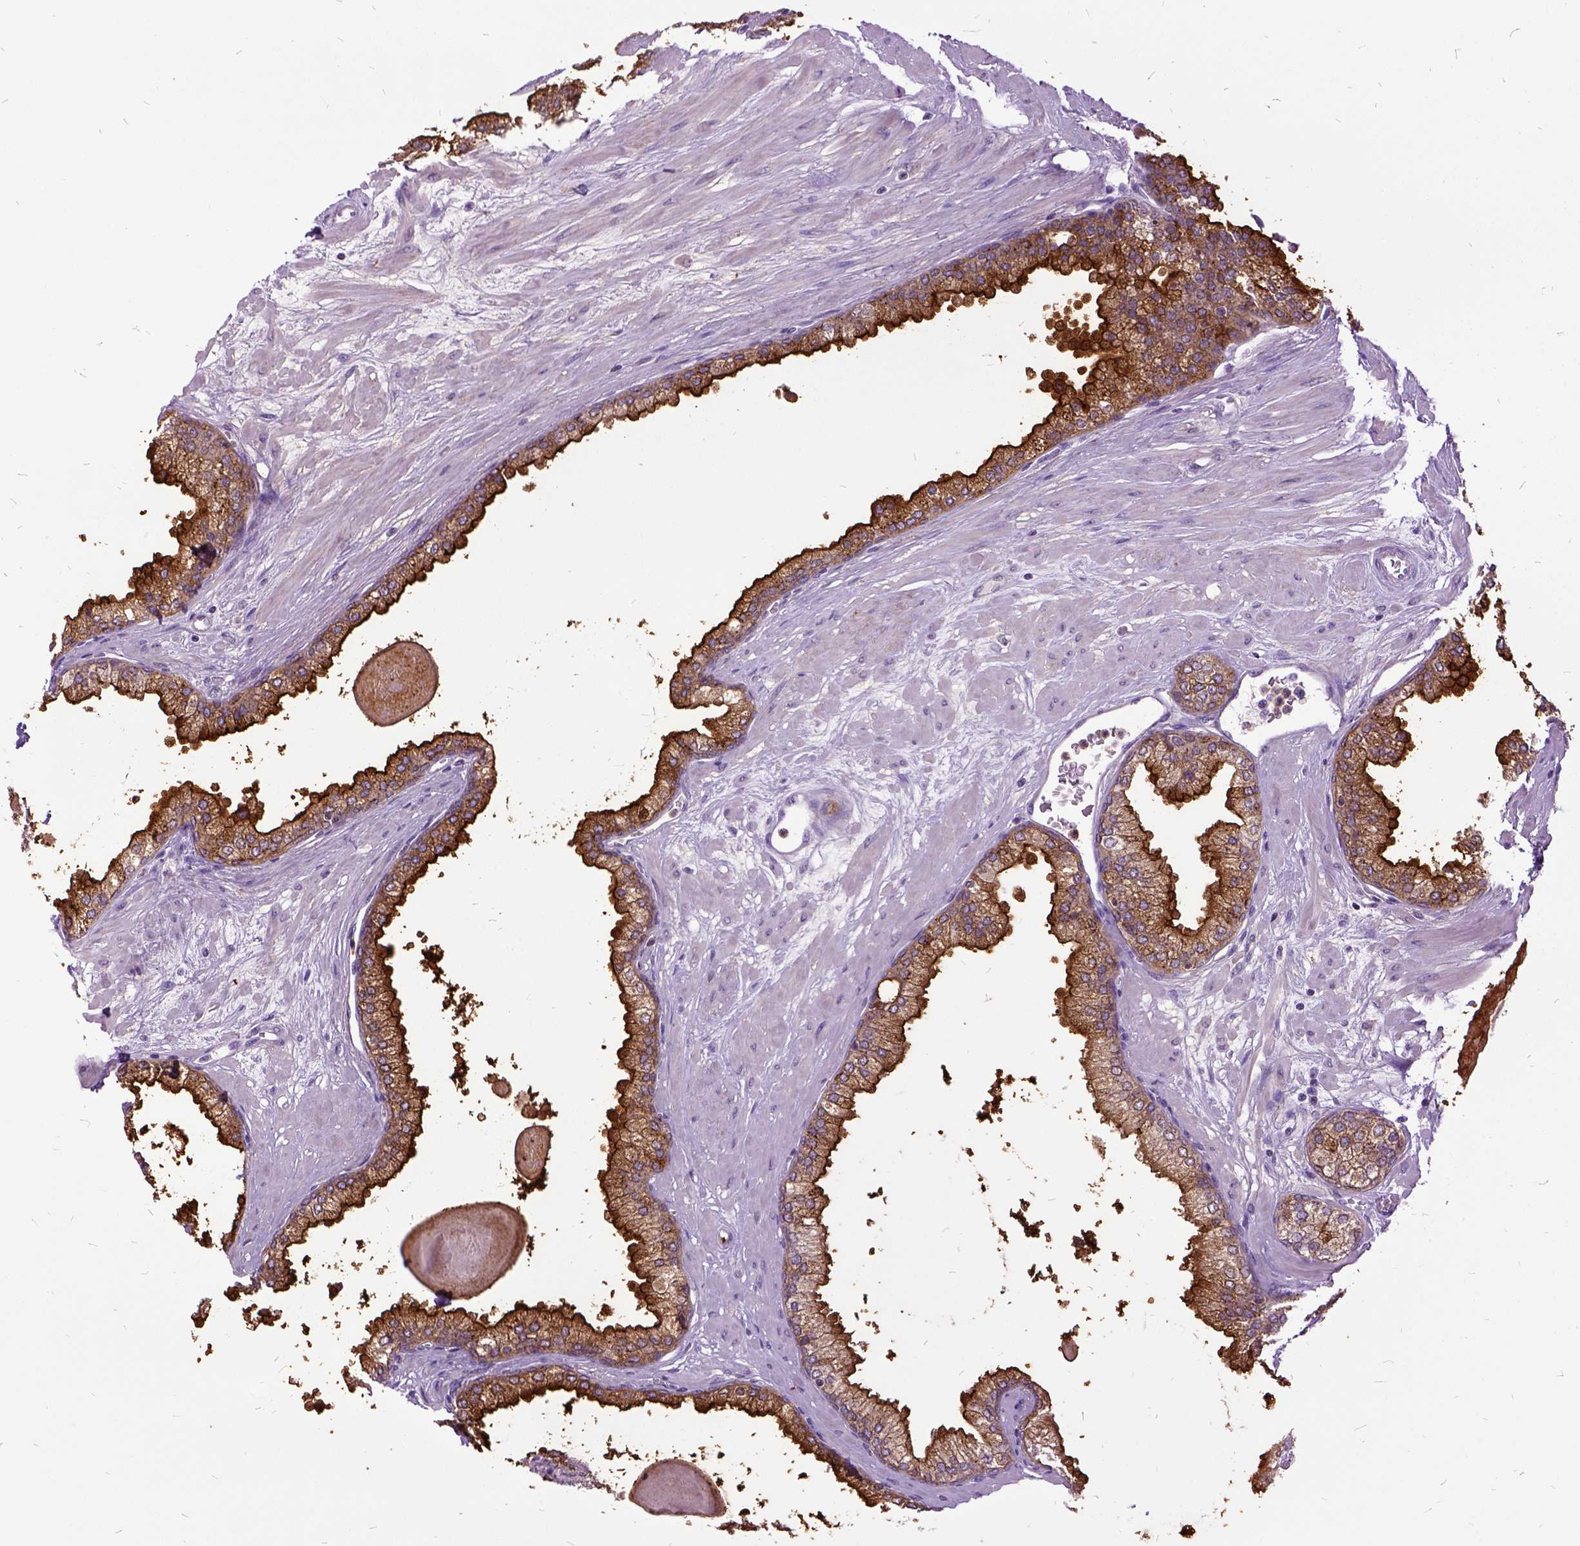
{"staining": {"intensity": "strong", "quantity": ">75%", "location": "cytoplasmic/membranous"}, "tissue": "prostate", "cell_type": "Glandular cells", "image_type": "normal", "snomed": [{"axis": "morphology", "description": "Normal tissue, NOS"}, {"axis": "topography", "description": "Prostate"}, {"axis": "topography", "description": "Peripheral nerve tissue"}], "caption": "The photomicrograph displays a brown stain indicating the presence of a protein in the cytoplasmic/membranous of glandular cells in prostate.", "gene": "MME", "patient": {"sex": "male", "age": 61}}